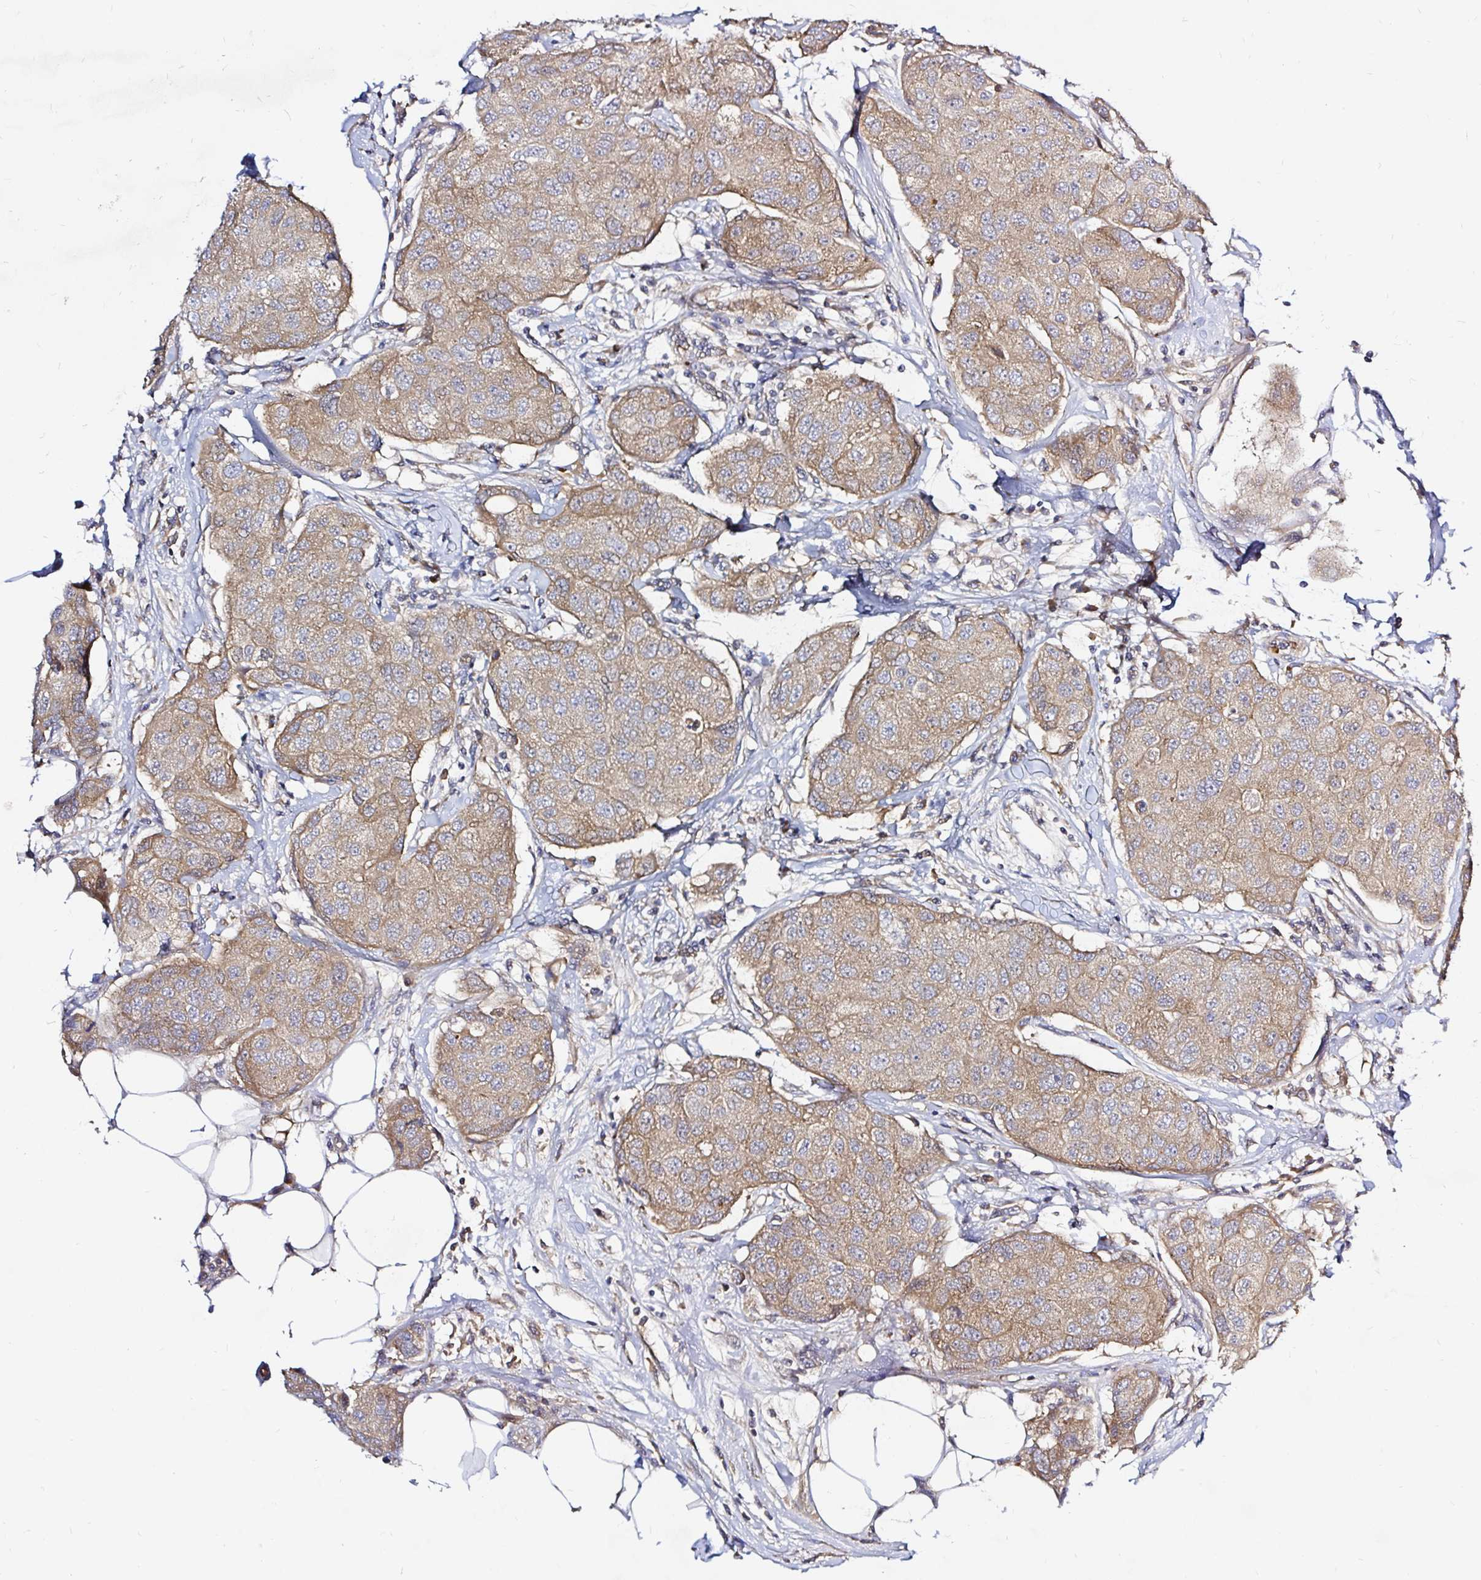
{"staining": {"intensity": "moderate", "quantity": ">75%", "location": "cytoplasmic/membranous"}, "tissue": "breast cancer", "cell_type": "Tumor cells", "image_type": "cancer", "snomed": [{"axis": "morphology", "description": "Duct carcinoma"}, {"axis": "topography", "description": "Breast"}, {"axis": "topography", "description": "Lymph node"}], "caption": "Breast cancer (infiltrating ductal carcinoma) stained with immunohistochemistry (IHC) shows moderate cytoplasmic/membranous expression in about >75% of tumor cells.", "gene": "ARHGEF37", "patient": {"sex": "female", "age": 80}}